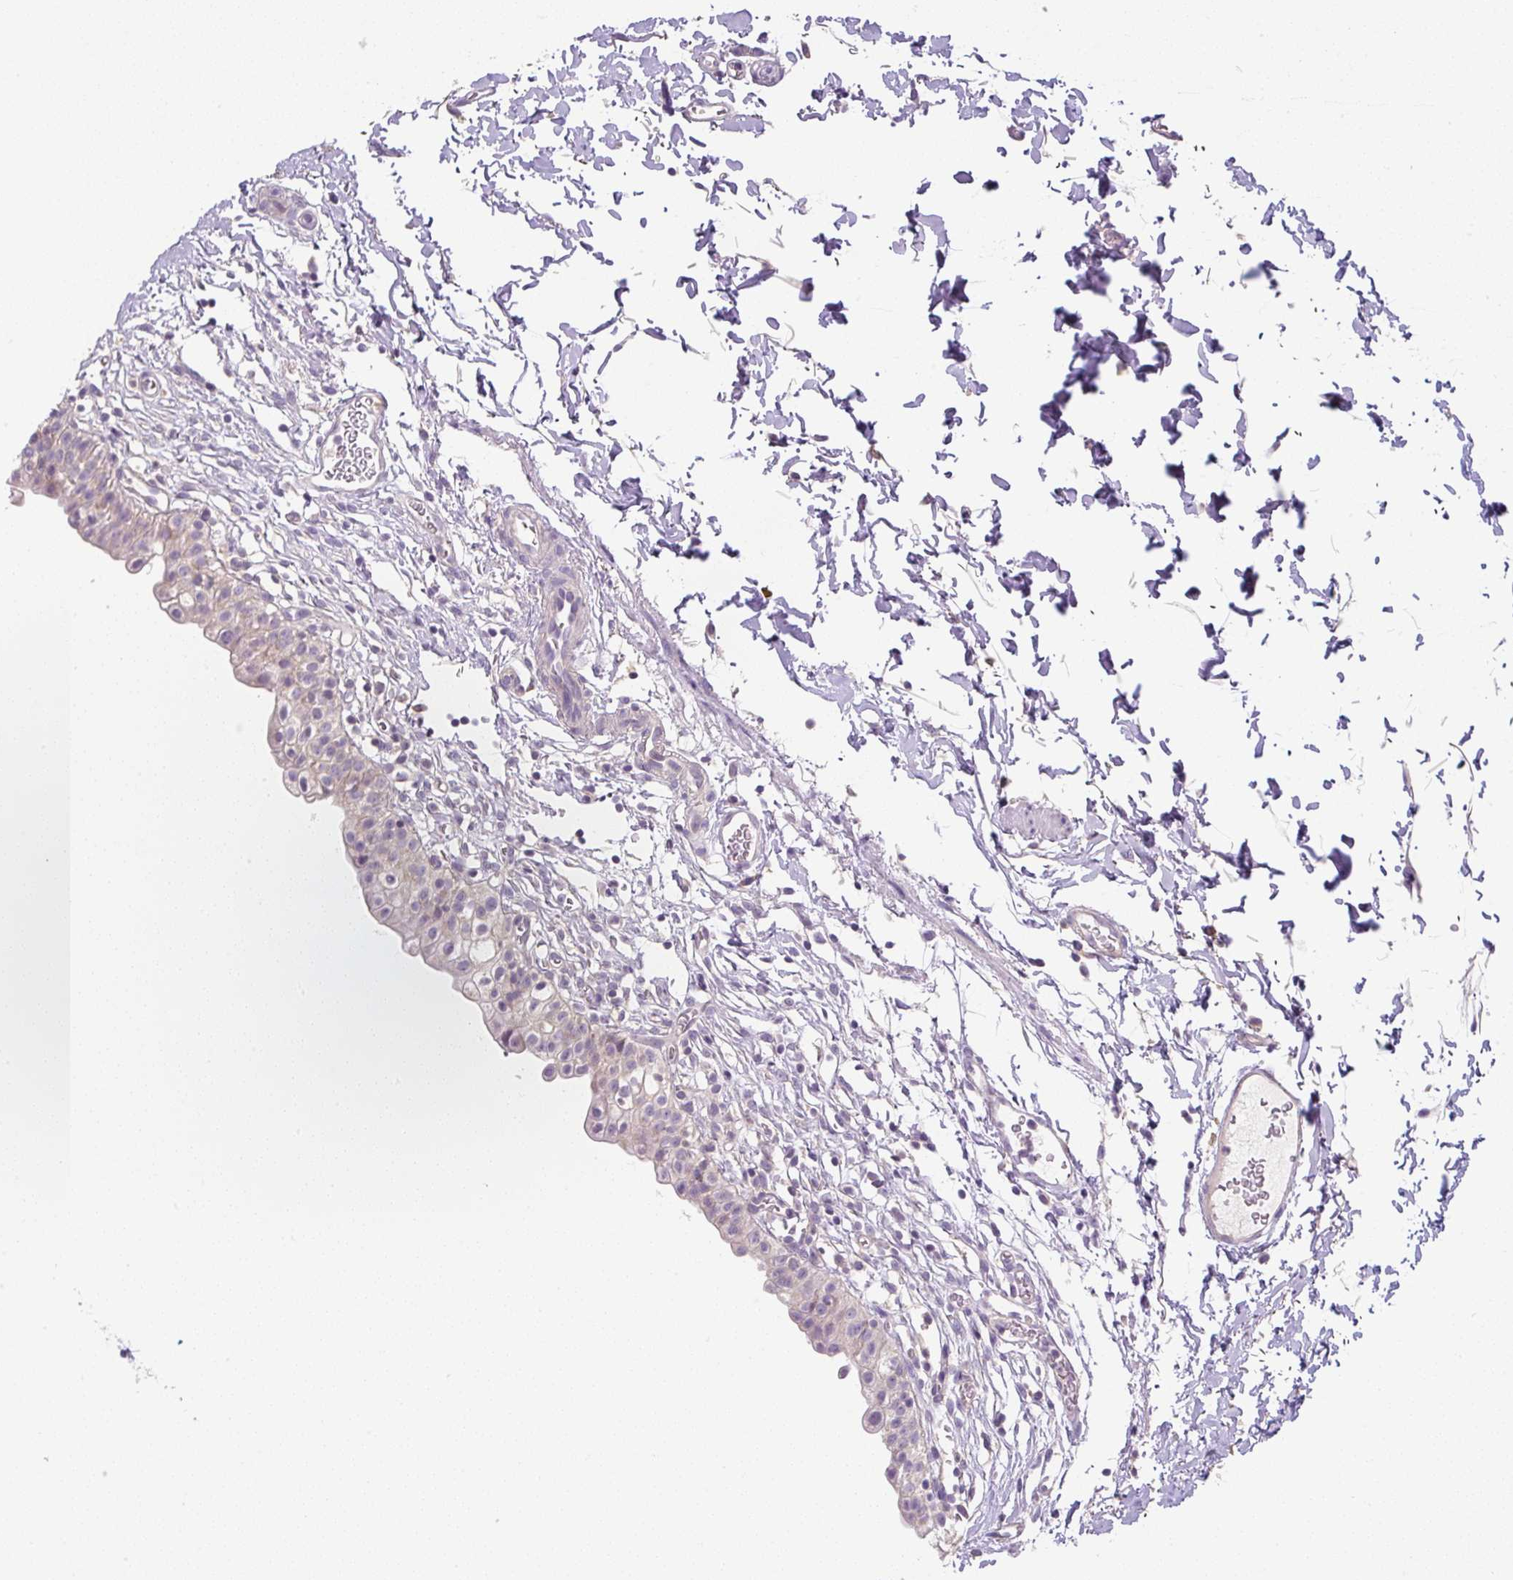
{"staining": {"intensity": "negative", "quantity": "none", "location": "none"}, "tissue": "urinary bladder", "cell_type": "Urothelial cells", "image_type": "normal", "snomed": [{"axis": "morphology", "description": "Normal tissue, NOS"}, {"axis": "topography", "description": "Urinary bladder"}, {"axis": "topography", "description": "Peripheral nerve tissue"}], "caption": "Immunohistochemistry image of normal urinary bladder stained for a protein (brown), which shows no positivity in urothelial cells.", "gene": "UBL3", "patient": {"sex": "male", "age": 55}}